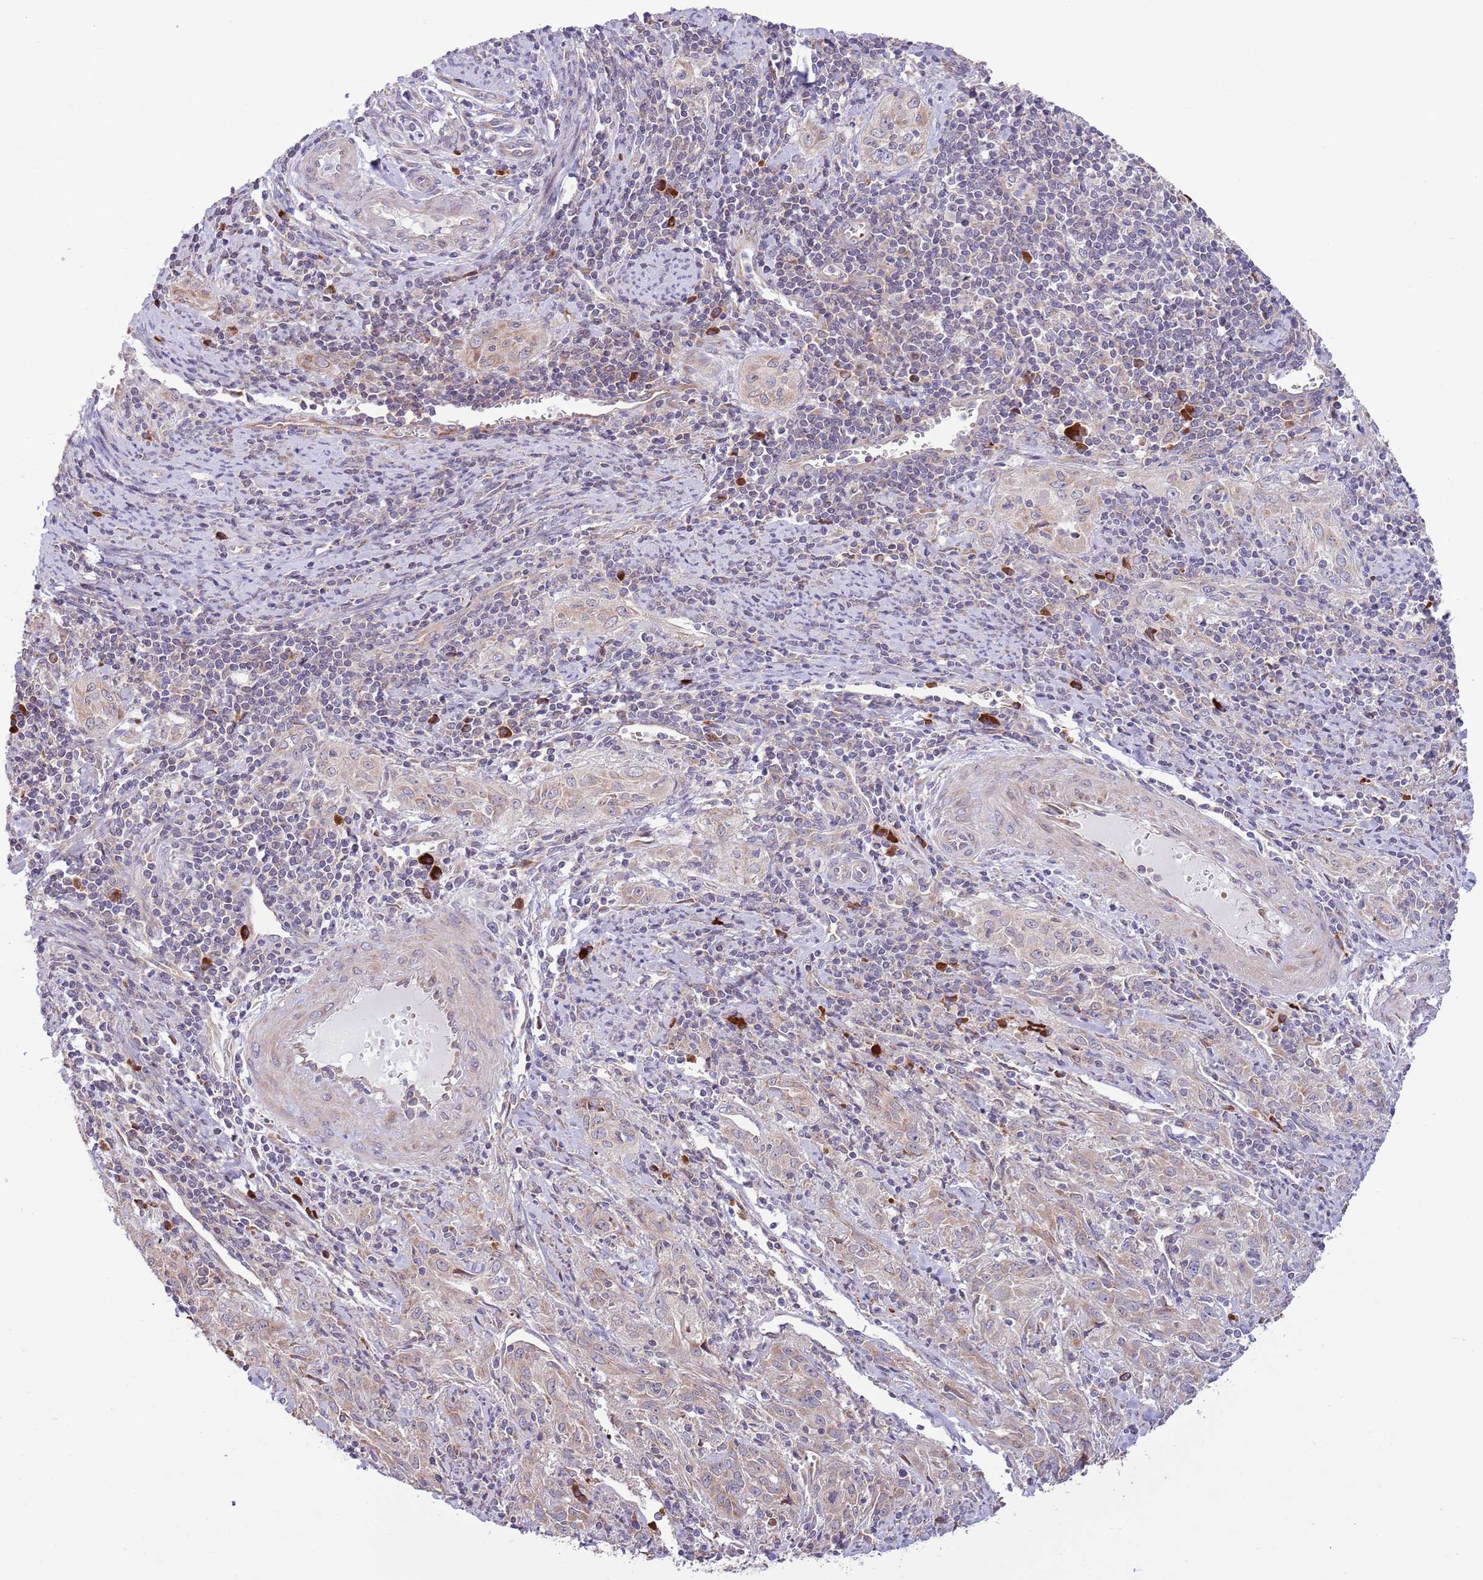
{"staining": {"intensity": "weak", "quantity": "25%-75%", "location": "cytoplasmic/membranous"}, "tissue": "cervical cancer", "cell_type": "Tumor cells", "image_type": "cancer", "snomed": [{"axis": "morphology", "description": "Squamous cell carcinoma, NOS"}, {"axis": "topography", "description": "Cervix"}], "caption": "Weak cytoplasmic/membranous staining for a protein is appreciated in approximately 25%-75% of tumor cells of cervical squamous cell carcinoma using IHC.", "gene": "DAND5", "patient": {"sex": "female", "age": 57}}